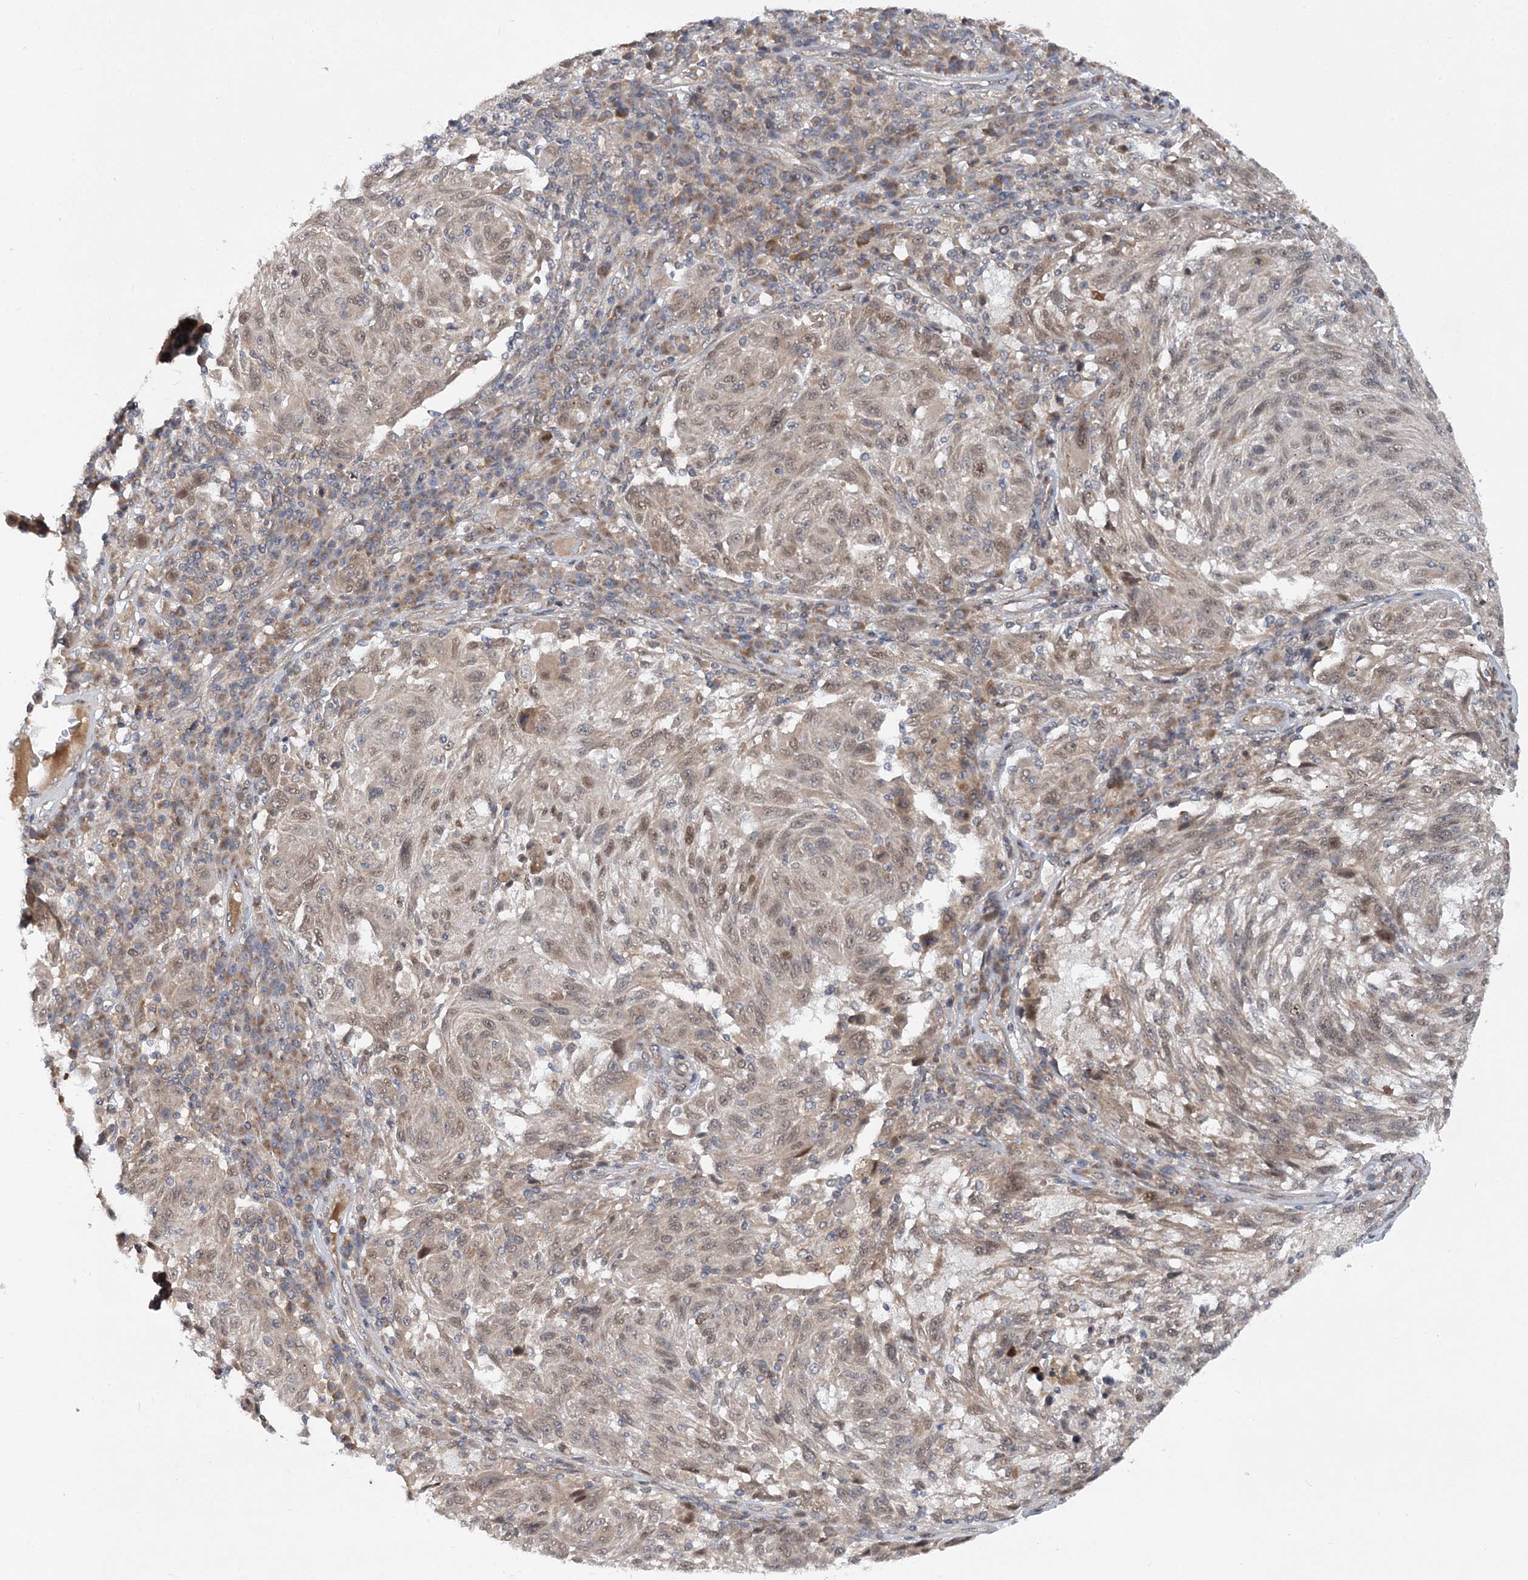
{"staining": {"intensity": "weak", "quantity": "25%-75%", "location": "cytoplasmic/membranous,nuclear"}, "tissue": "melanoma", "cell_type": "Tumor cells", "image_type": "cancer", "snomed": [{"axis": "morphology", "description": "Malignant melanoma, NOS"}, {"axis": "topography", "description": "Skin"}], "caption": "Immunohistochemistry histopathology image of neoplastic tissue: human malignant melanoma stained using immunohistochemistry (IHC) demonstrates low levels of weak protein expression localized specifically in the cytoplasmic/membranous and nuclear of tumor cells, appearing as a cytoplasmic/membranous and nuclear brown color.", "gene": "MXI1", "patient": {"sex": "male", "age": 53}}